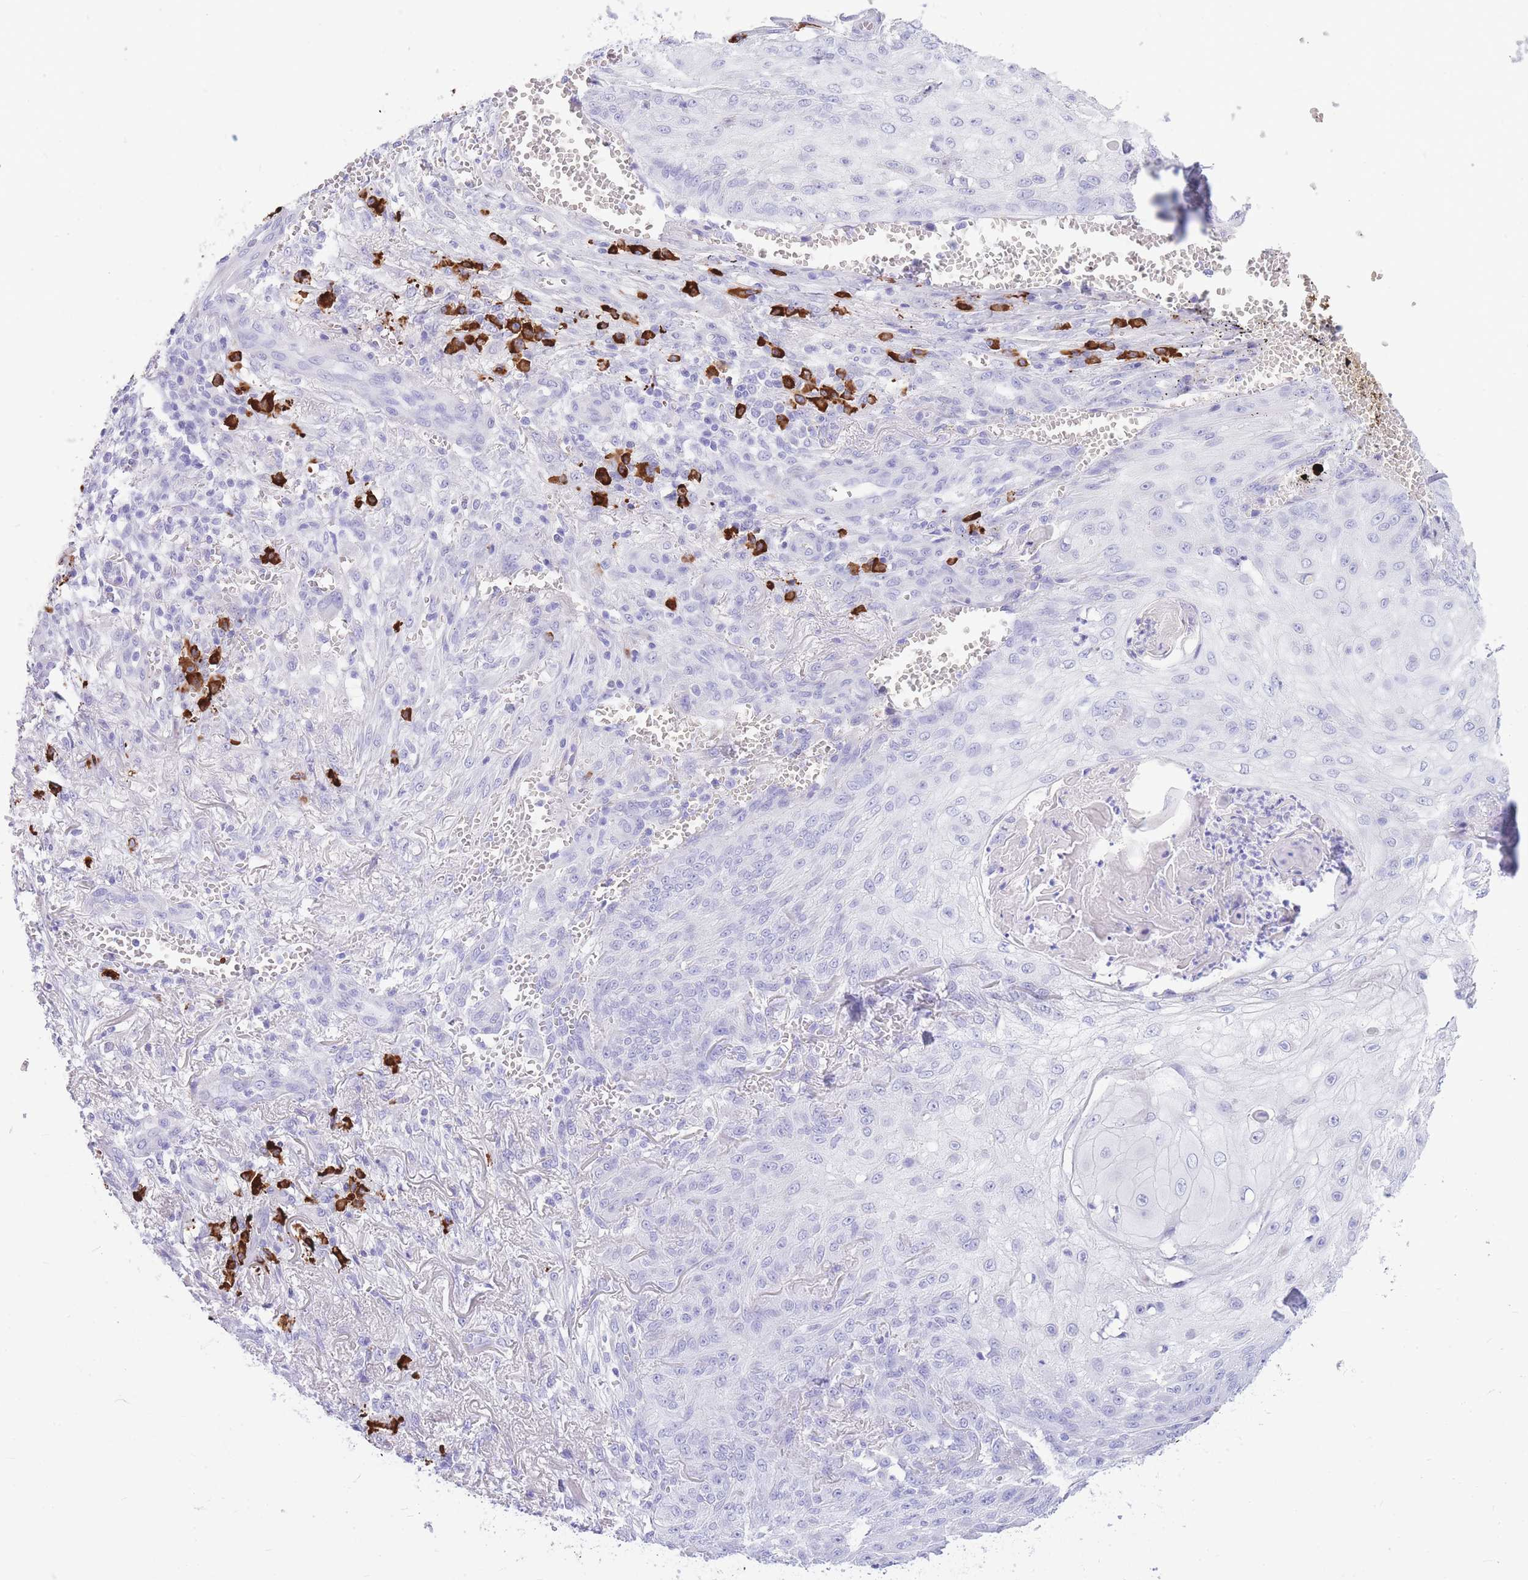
{"staining": {"intensity": "negative", "quantity": "none", "location": "none"}, "tissue": "skin cancer", "cell_type": "Tumor cells", "image_type": "cancer", "snomed": [{"axis": "morphology", "description": "Squamous cell carcinoma, NOS"}, {"axis": "topography", "description": "Skin"}], "caption": "Immunohistochemistry micrograph of neoplastic tissue: skin cancer stained with DAB (3,3'-diaminobenzidine) exhibits no significant protein positivity in tumor cells.", "gene": "ZFP62", "patient": {"sex": "male", "age": 70}}